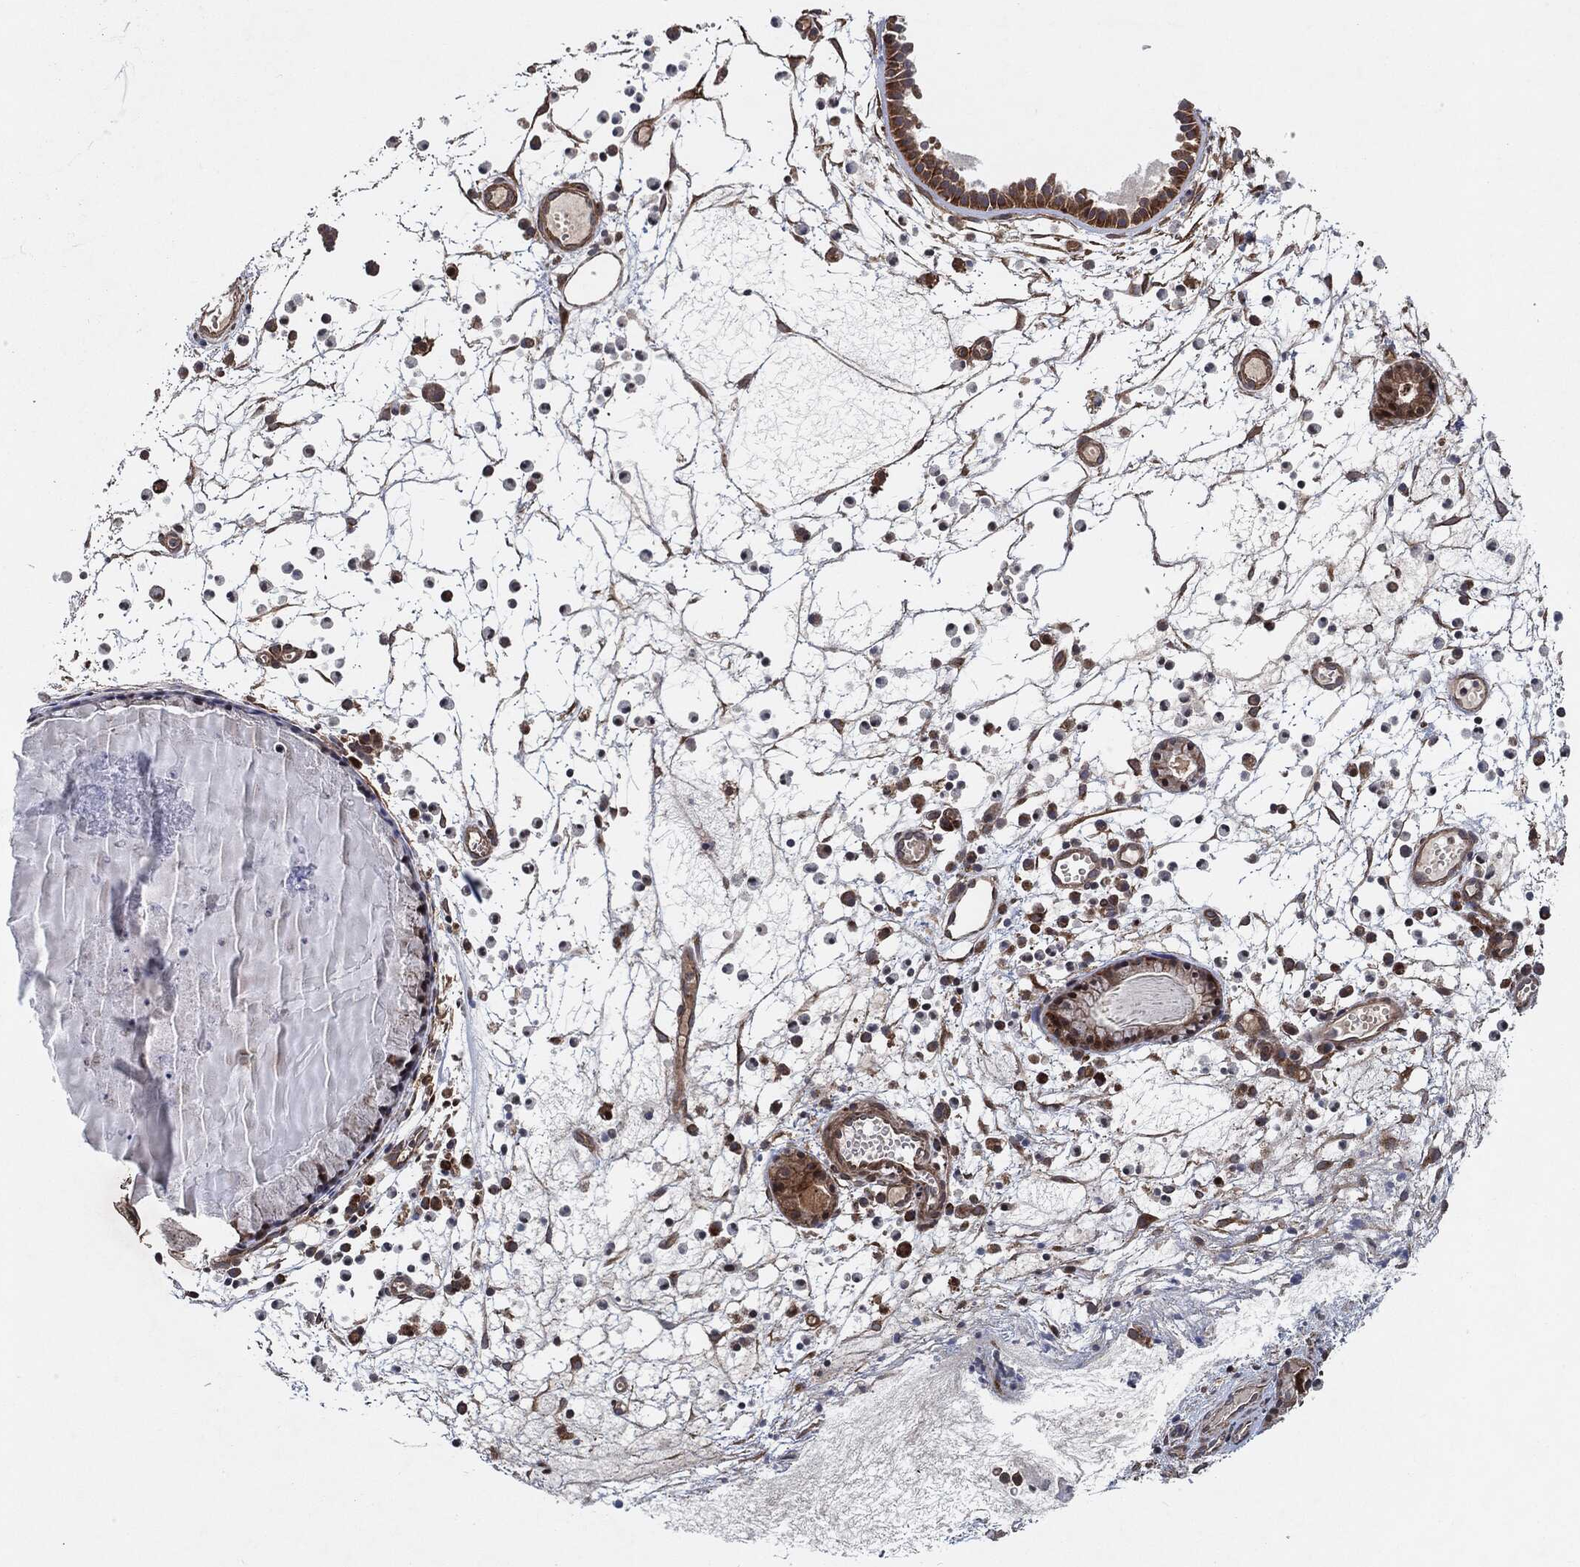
{"staining": {"intensity": "strong", "quantity": ">75%", "location": "cytoplasmic/membranous"}, "tissue": "nasopharynx", "cell_type": "Respiratory epithelial cells", "image_type": "normal", "snomed": [{"axis": "morphology", "description": "Normal tissue, NOS"}, {"axis": "topography", "description": "Nasopharynx"}], "caption": "DAB (3,3'-diaminobenzidine) immunohistochemical staining of benign human nasopharynx reveals strong cytoplasmic/membranous protein positivity in about >75% of respiratory epithelial cells.", "gene": "BCAR1", "patient": {"sex": "female", "age": 73}}